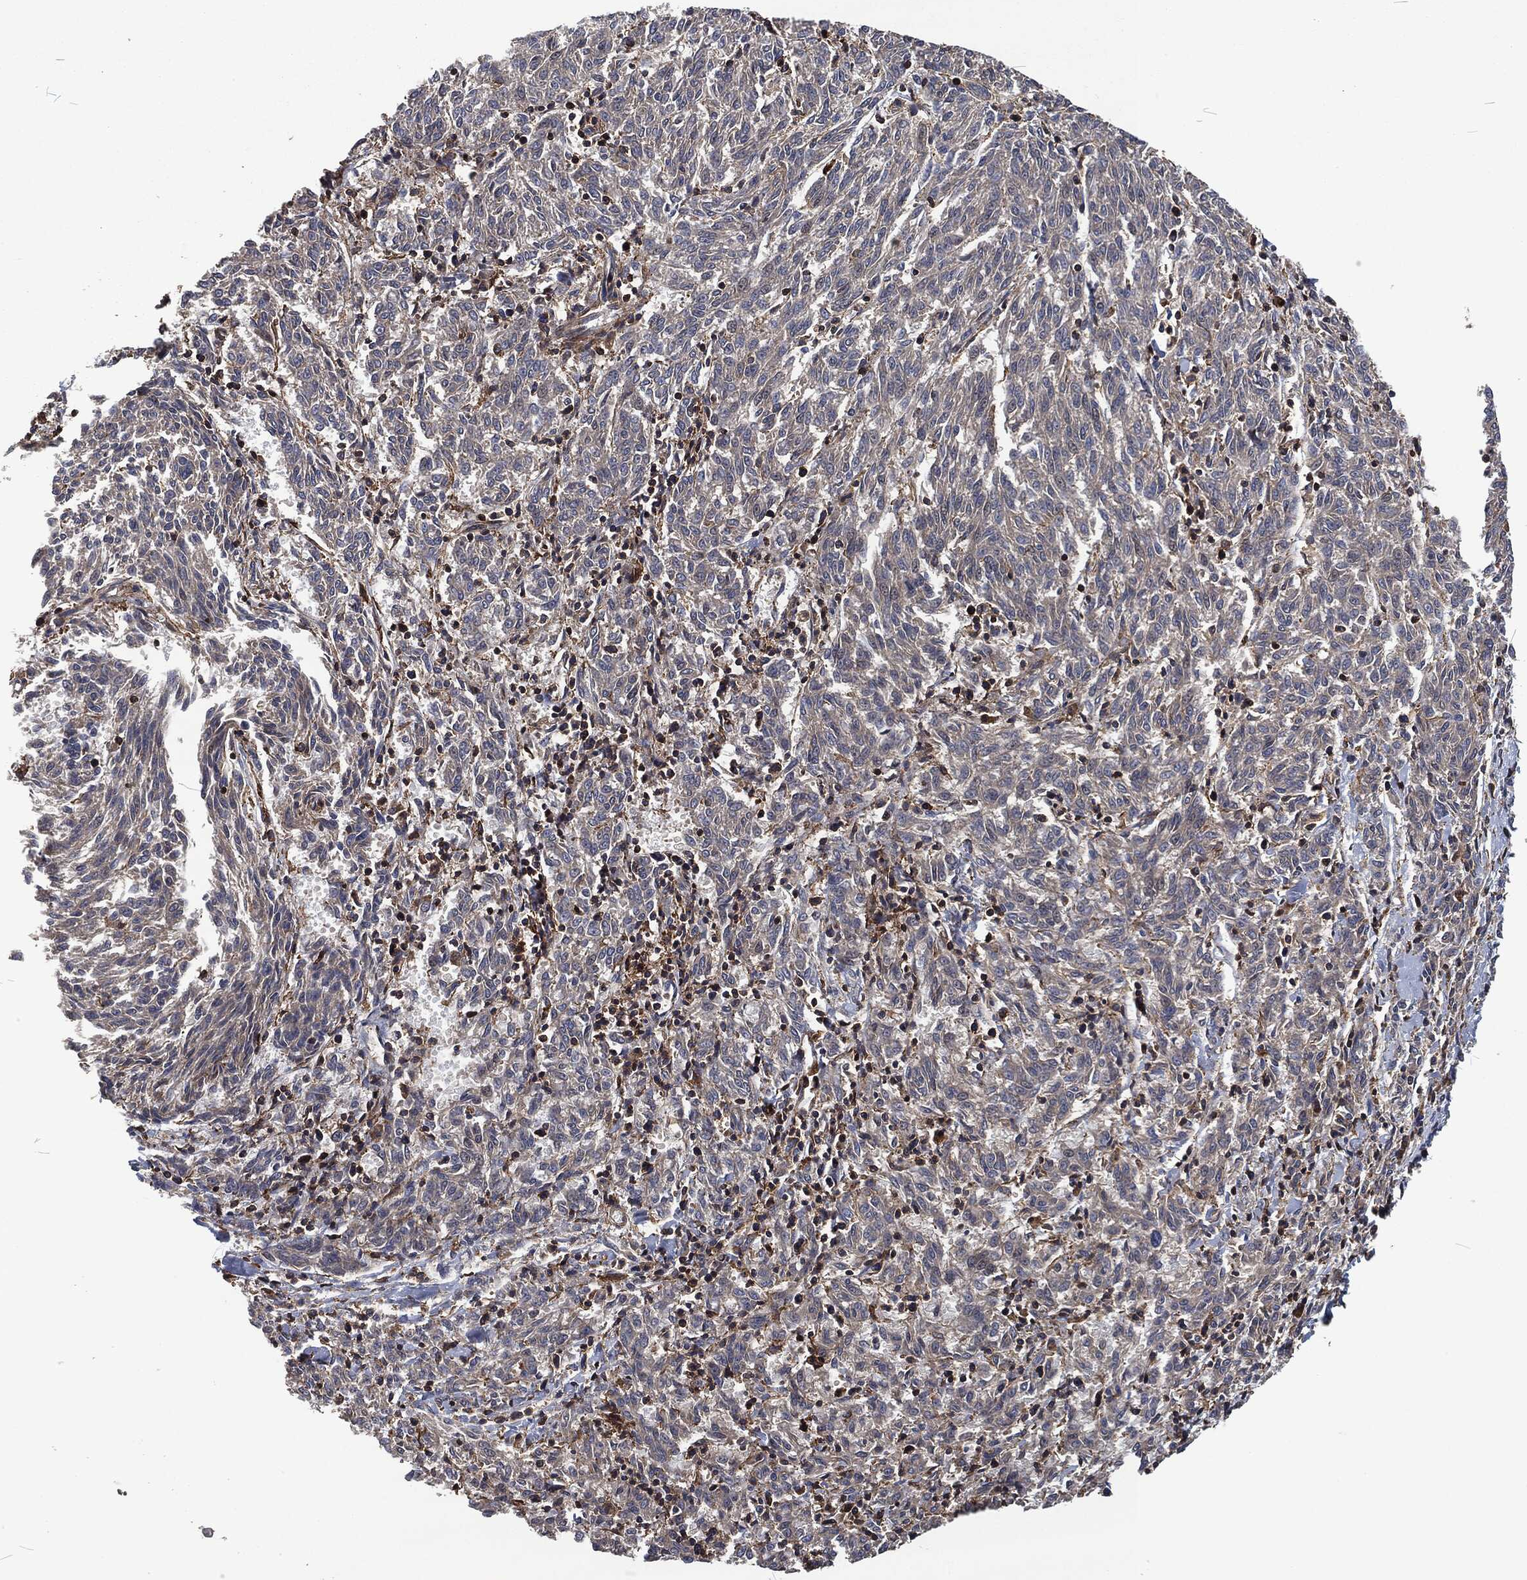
{"staining": {"intensity": "negative", "quantity": "none", "location": "none"}, "tissue": "melanoma", "cell_type": "Tumor cells", "image_type": "cancer", "snomed": [{"axis": "morphology", "description": "Malignant melanoma, NOS"}, {"axis": "topography", "description": "Skin"}], "caption": "Image shows no protein staining in tumor cells of malignant melanoma tissue.", "gene": "LGALS9", "patient": {"sex": "female", "age": 72}}